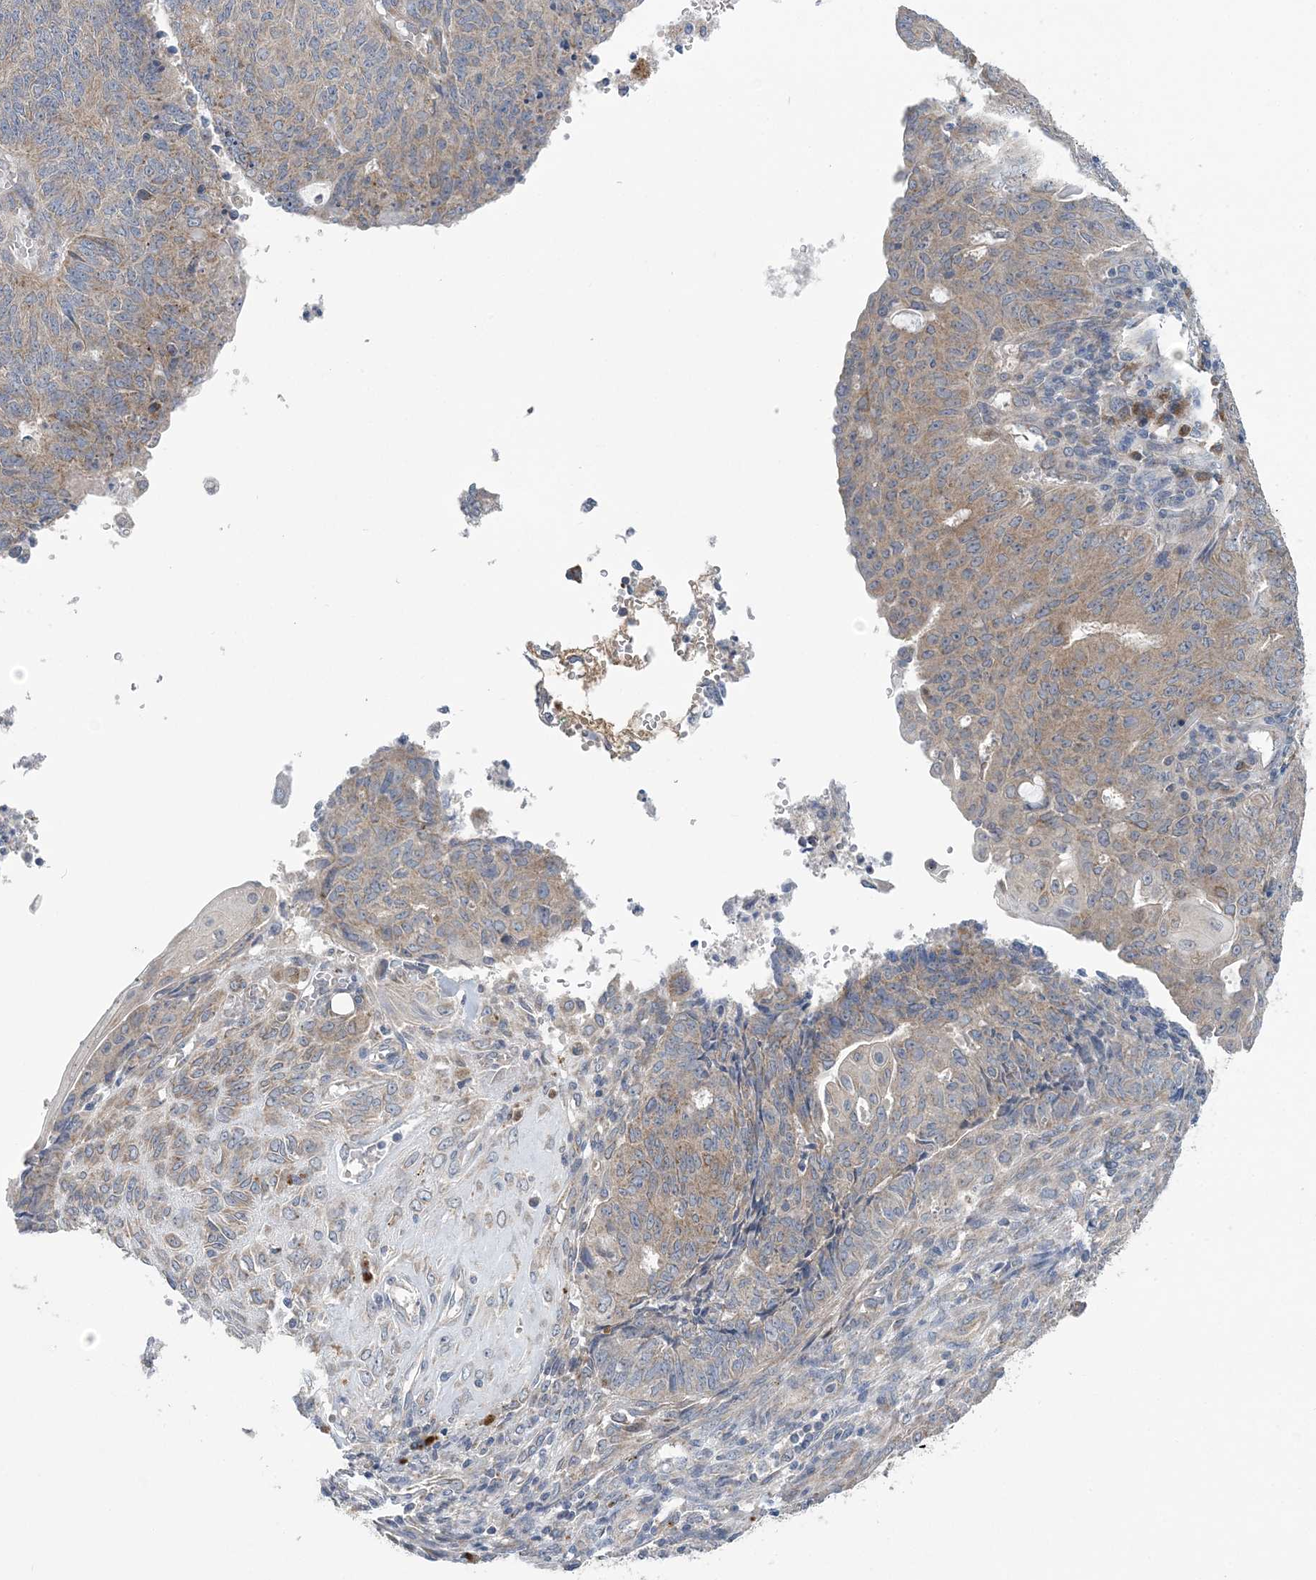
{"staining": {"intensity": "moderate", "quantity": "<25%", "location": "cytoplasmic/membranous"}, "tissue": "endometrial cancer", "cell_type": "Tumor cells", "image_type": "cancer", "snomed": [{"axis": "morphology", "description": "Adenocarcinoma, NOS"}, {"axis": "topography", "description": "Endometrium"}], "caption": "This is an image of immunohistochemistry staining of endometrial cancer (adenocarcinoma), which shows moderate staining in the cytoplasmic/membranous of tumor cells.", "gene": "COPE", "patient": {"sex": "female", "age": 32}}